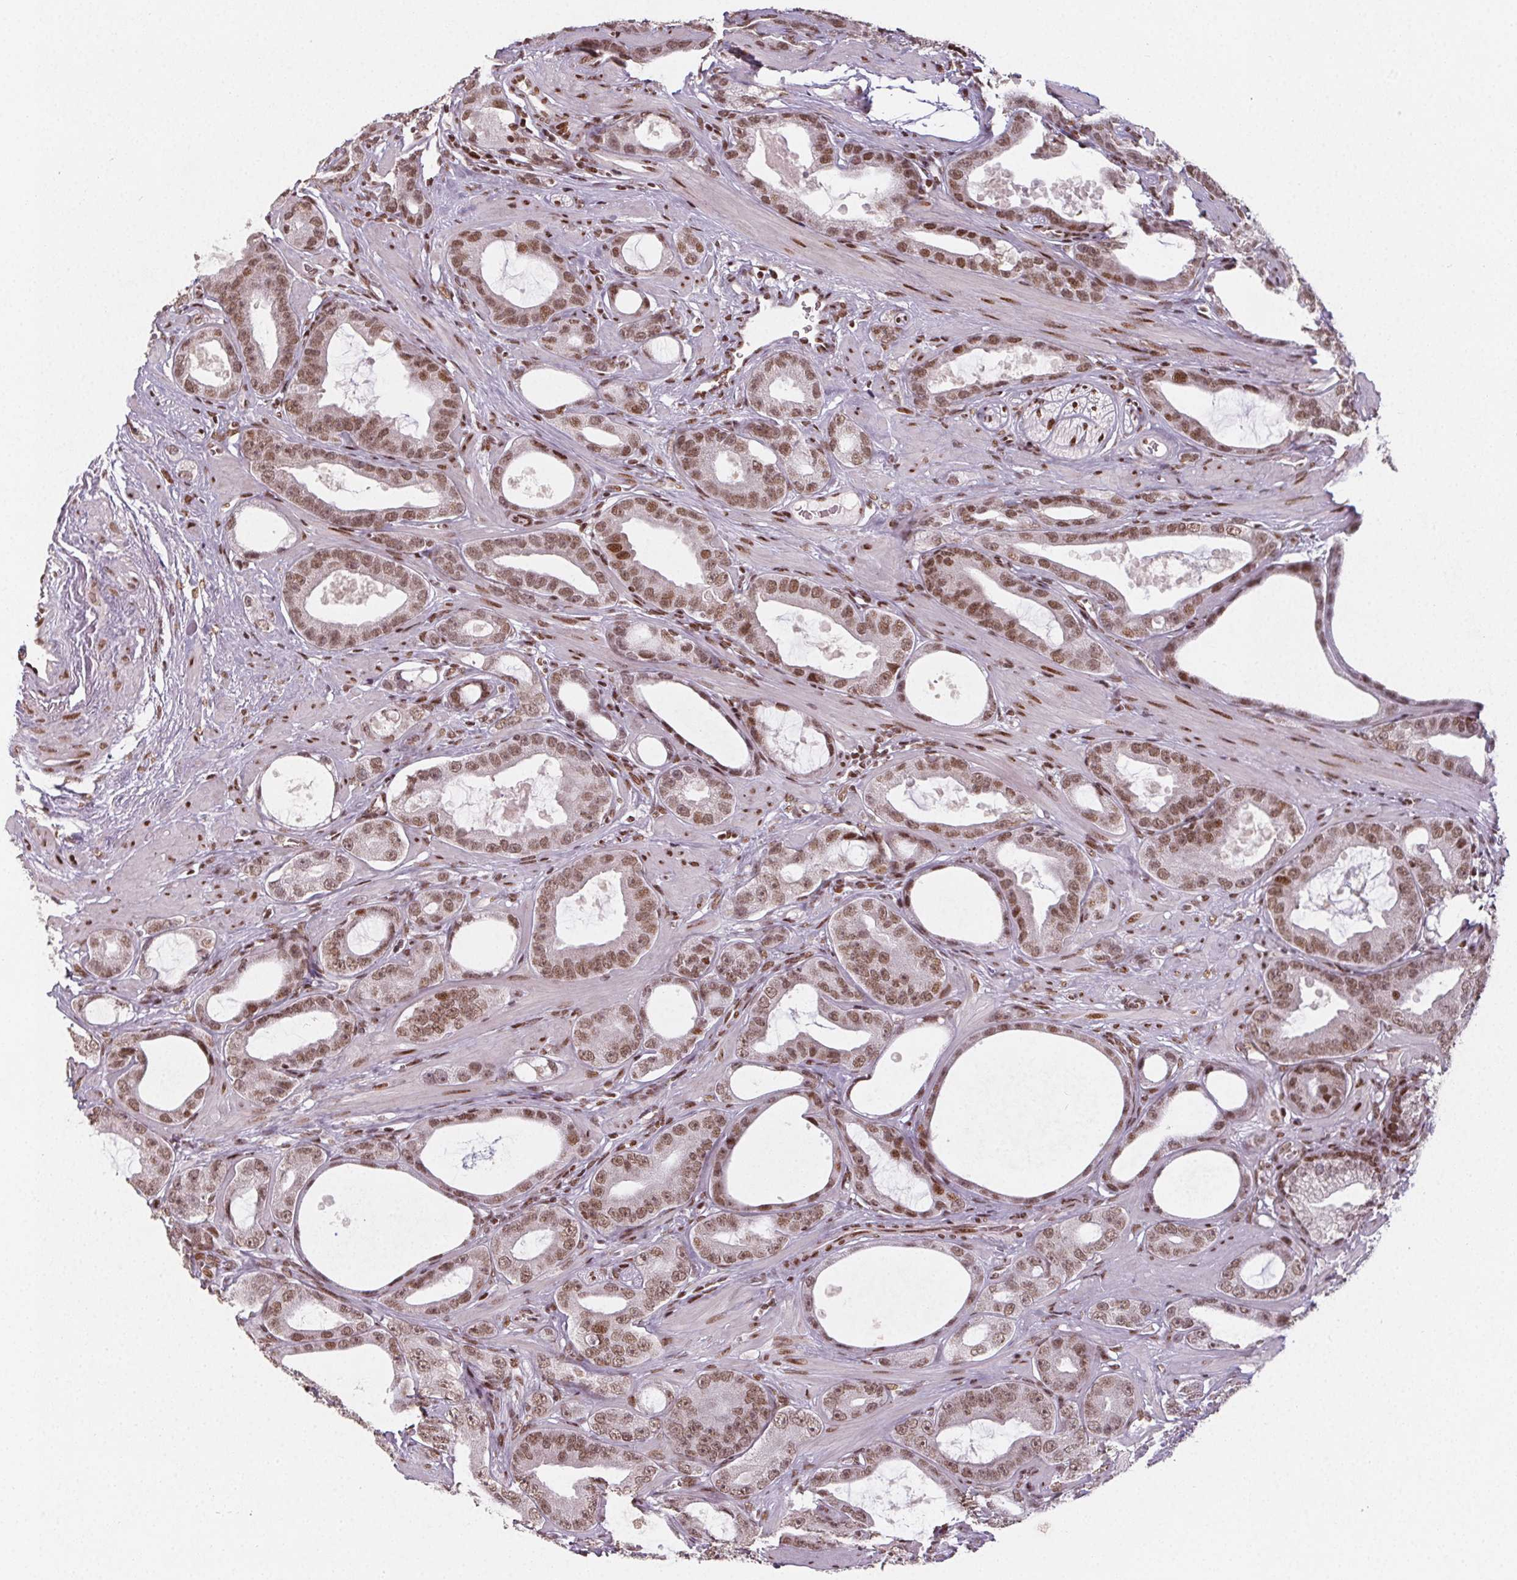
{"staining": {"intensity": "moderate", "quantity": ">75%", "location": "nuclear"}, "tissue": "prostate cancer", "cell_type": "Tumor cells", "image_type": "cancer", "snomed": [{"axis": "morphology", "description": "Adenocarcinoma, High grade"}, {"axis": "topography", "description": "Prostate"}], "caption": "DAB immunohistochemical staining of prostate cancer reveals moderate nuclear protein positivity in about >75% of tumor cells. The staining is performed using DAB (3,3'-diaminobenzidine) brown chromogen to label protein expression. The nuclei are counter-stained blue using hematoxylin.", "gene": "KMT2A", "patient": {"sex": "male", "age": 65}}